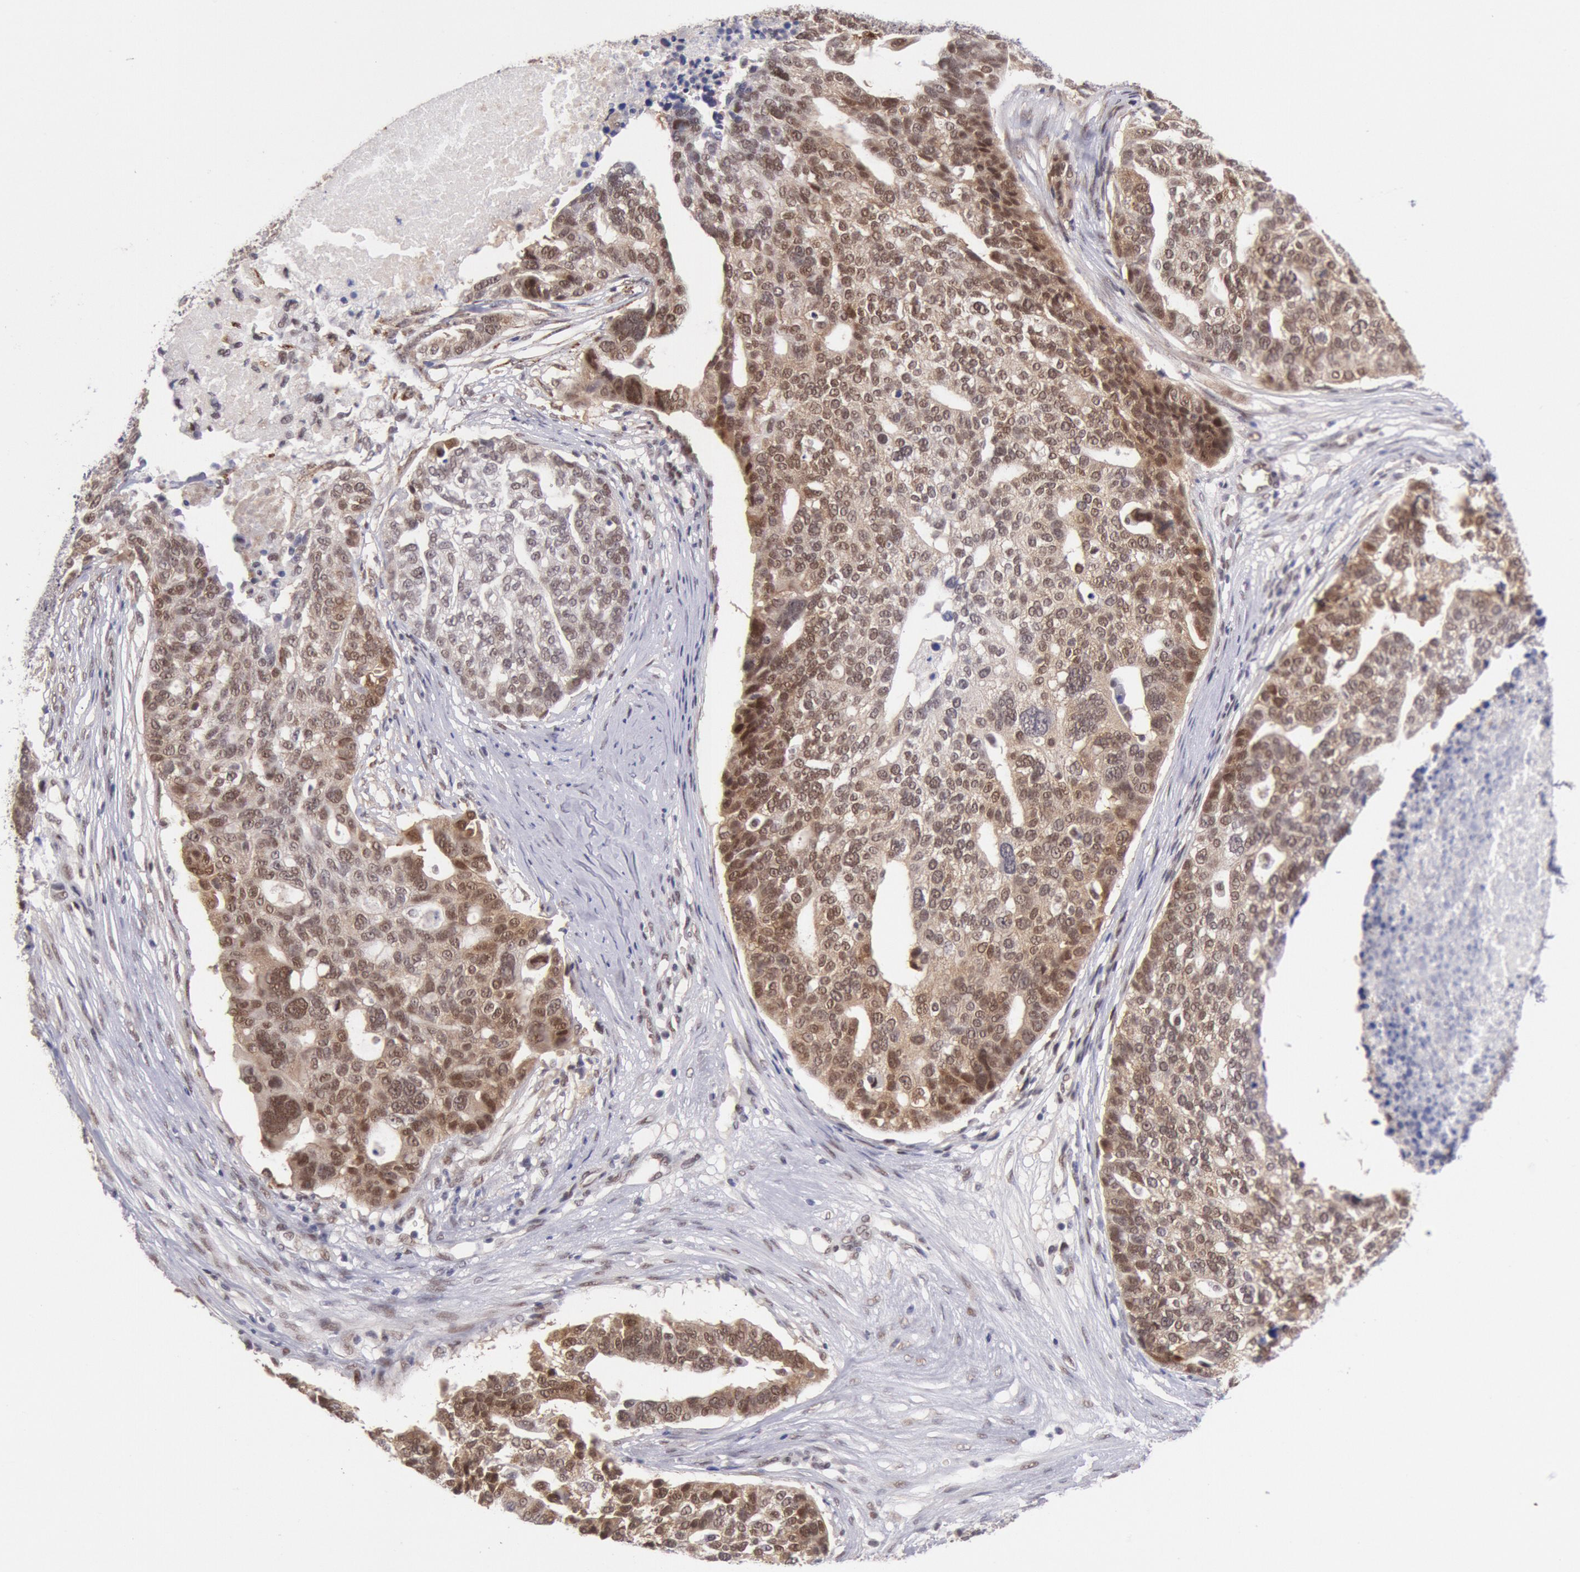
{"staining": {"intensity": "moderate", "quantity": ">75%", "location": "cytoplasmic/membranous,nuclear"}, "tissue": "ovarian cancer", "cell_type": "Tumor cells", "image_type": "cancer", "snomed": [{"axis": "morphology", "description": "Cystadenocarcinoma, serous, NOS"}, {"axis": "topography", "description": "Ovary"}], "caption": "Human ovarian serous cystadenocarcinoma stained with a brown dye demonstrates moderate cytoplasmic/membranous and nuclear positive positivity in about >75% of tumor cells.", "gene": "CDKN2B", "patient": {"sex": "female", "age": 59}}